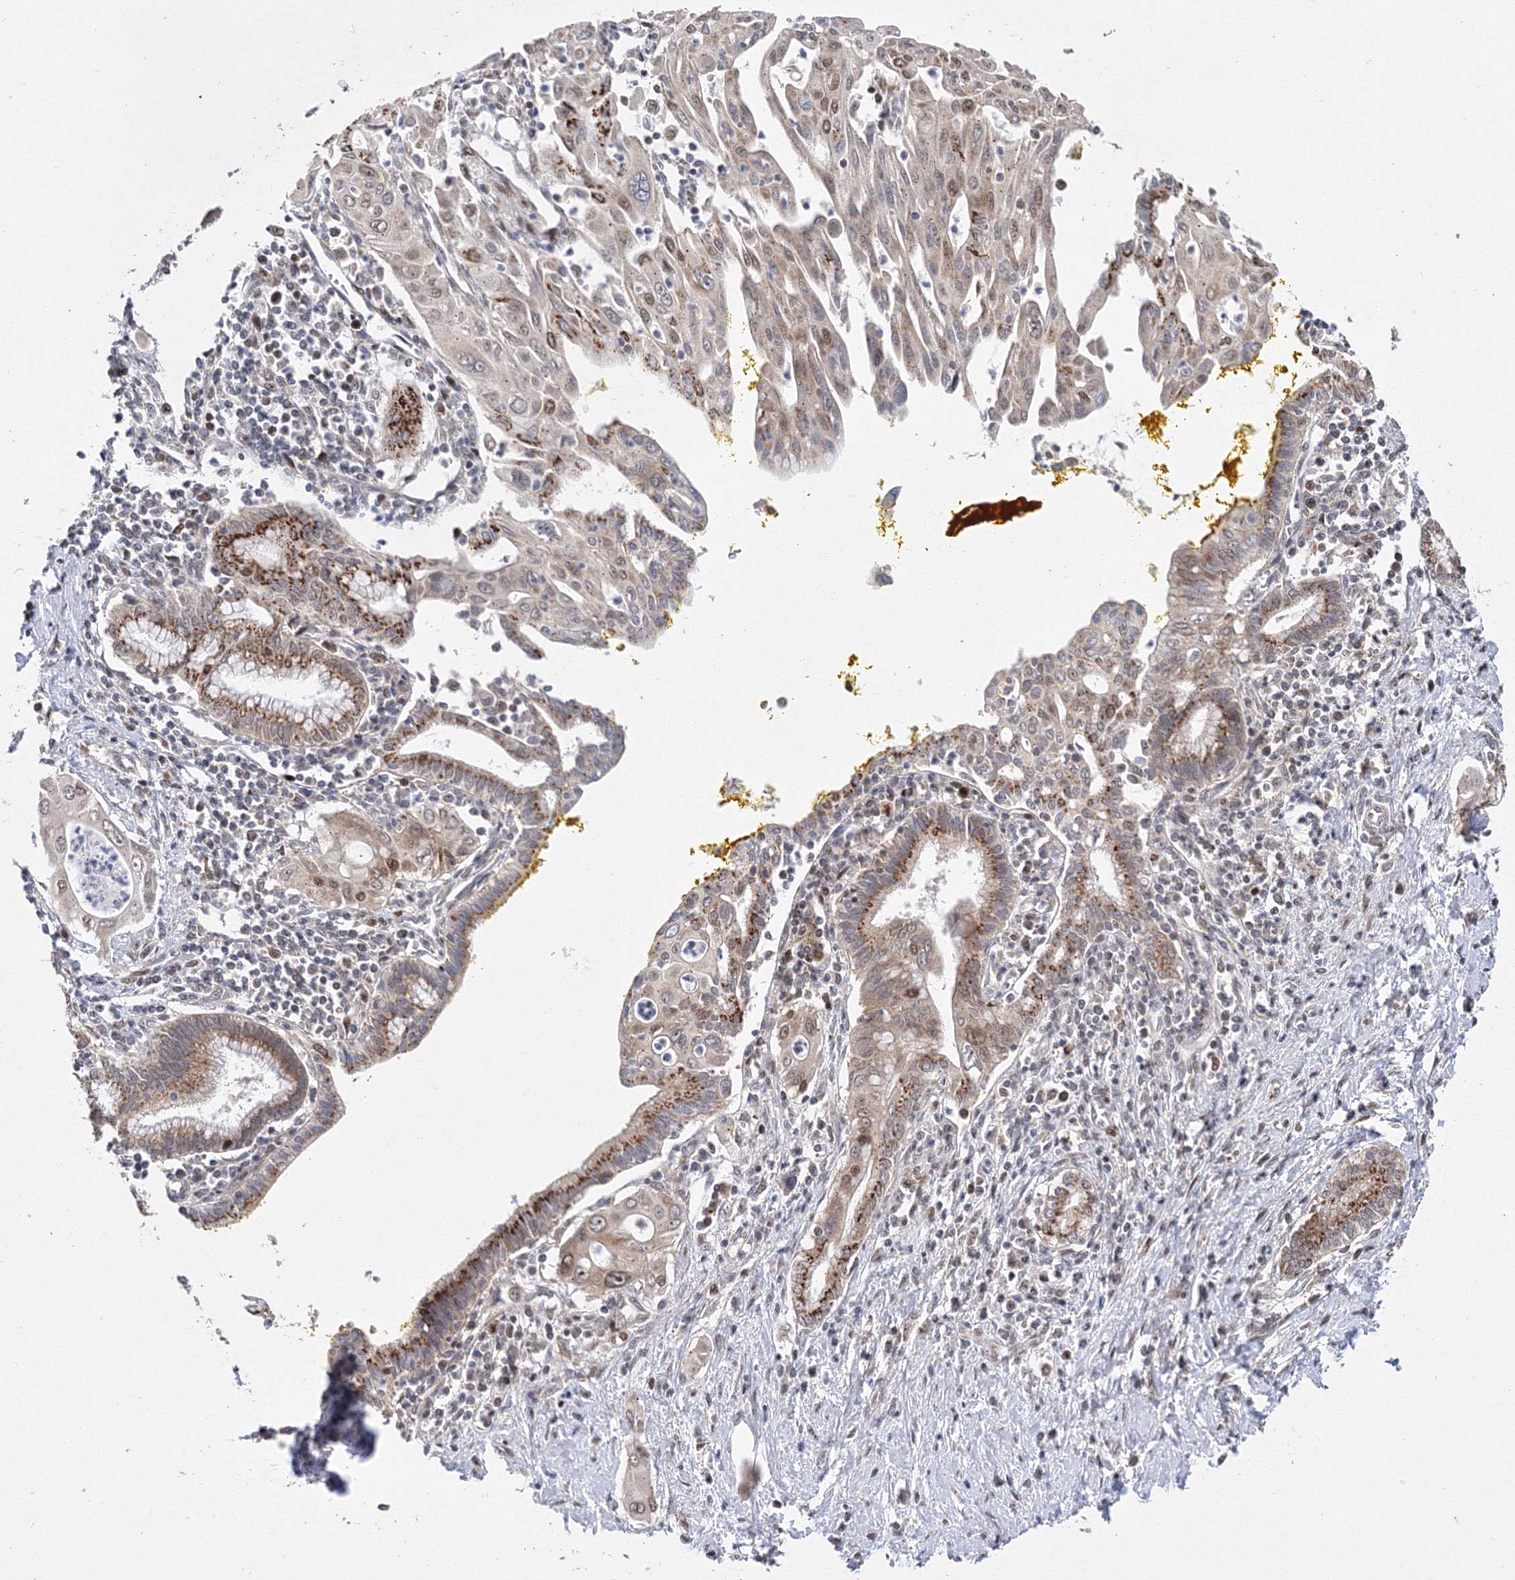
{"staining": {"intensity": "moderate", "quantity": ">75%", "location": "cytoplasmic/membranous,nuclear"}, "tissue": "pancreatic cancer", "cell_type": "Tumor cells", "image_type": "cancer", "snomed": [{"axis": "morphology", "description": "Adenocarcinoma, NOS"}, {"axis": "topography", "description": "Pancreas"}], "caption": "DAB immunohistochemical staining of adenocarcinoma (pancreatic) shows moderate cytoplasmic/membranous and nuclear protein expression in approximately >75% of tumor cells.", "gene": "GPN1", "patient": {"sex": "male", "age": 58}}